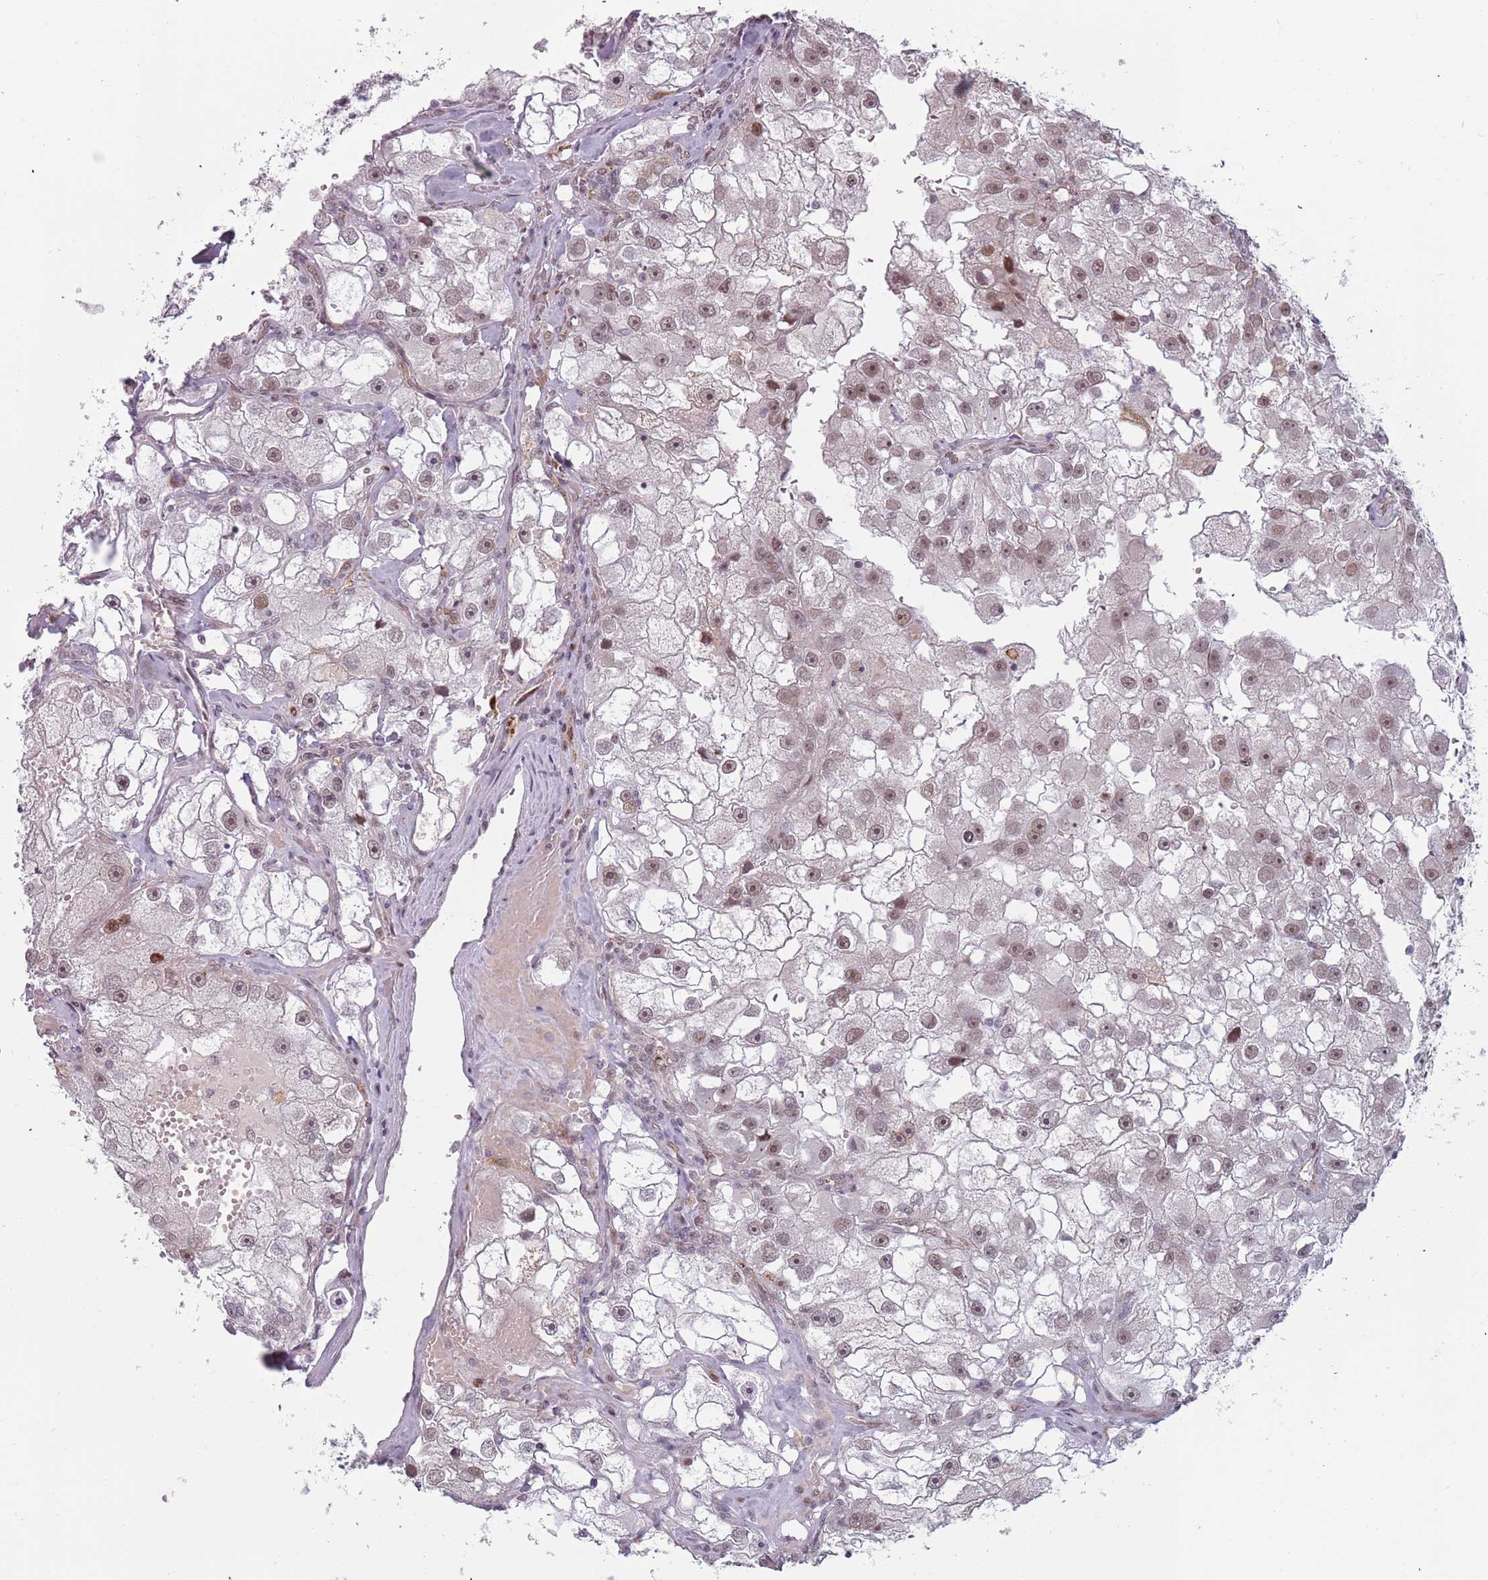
{"staining": {"intensity": "moderate", "quantity": ">75%", "location": "nuclear"}, "tissue": "renal cancer", "cell_type": "Tumor cells", "image_type": "cancer", "snomed": [{"axis": "morphology", "description": "Adenocarcinoma, NOS"}, {"axis": "topography", "description": "Kidney"}], "caption": "Renal adenocarcinoma was stained to show a protein in brown. There is medium levels of moderate nuclear positivity in approximately >75% of tumor cells.", "gene": "REXO4", "patient": {"sex": "male", "age": 63}}